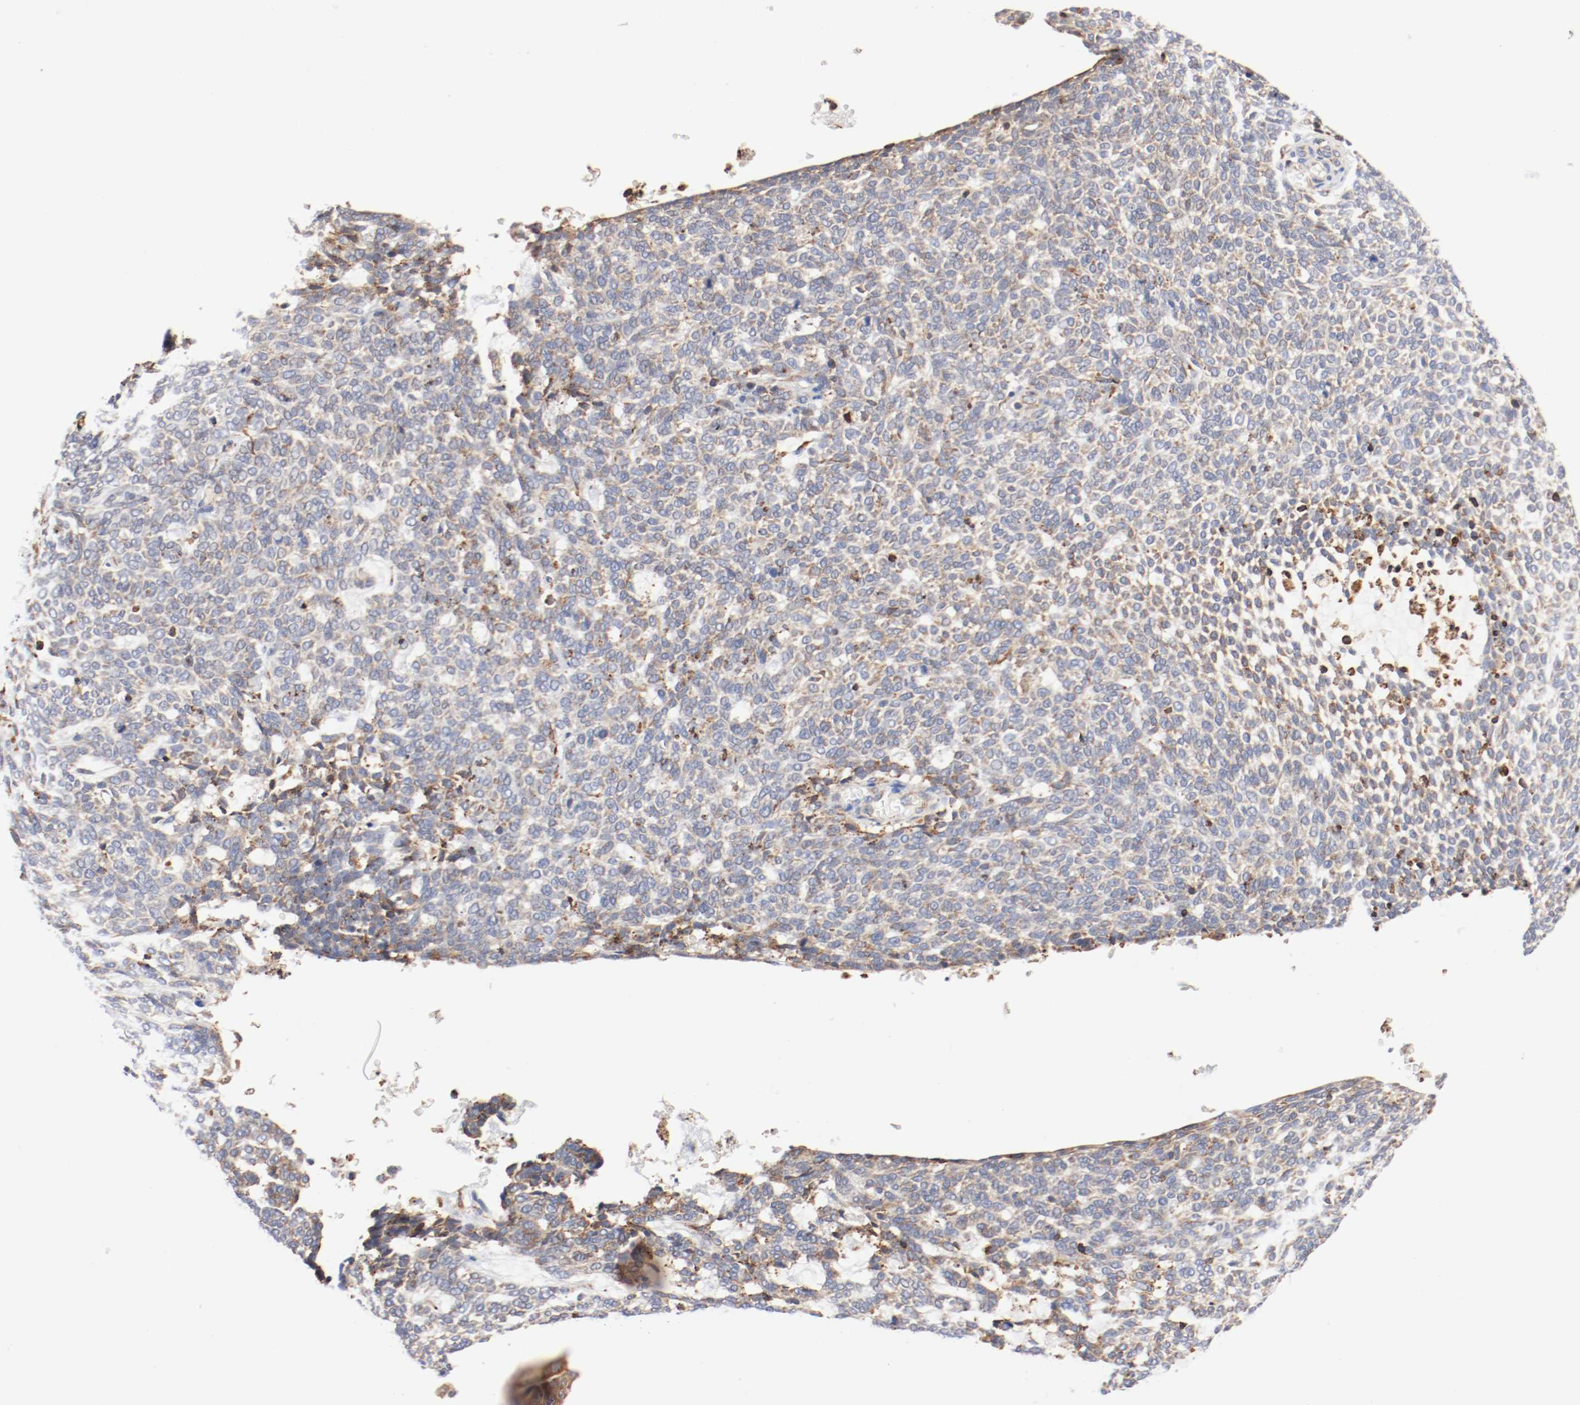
{"staining": {"intensity": "weak", "quantity": "25%-75%", "location": "cytoplasmic/membranous"}, "tissue": "skin cancer", "cell_type": "Tumor cells", "image_type": "cancer", "snomed": [{"axis": "morphology", "description": "Normal tissue, NOS"}, {"axis": "morphology", "description": "Basal cell carcinoma"}, {"axis": "topography", "description": "Skin"}], "caption": "A high-resolution histopathology image shows immunohistochemistry (IHC) staining of basal cell carcinoma (skin), which demonstrates weak cytoplasmic/membranous staining in about 25%-75% of tumor cells.", "gene": "PDPK1", "patient": {"sex": "male", "age": 87}}